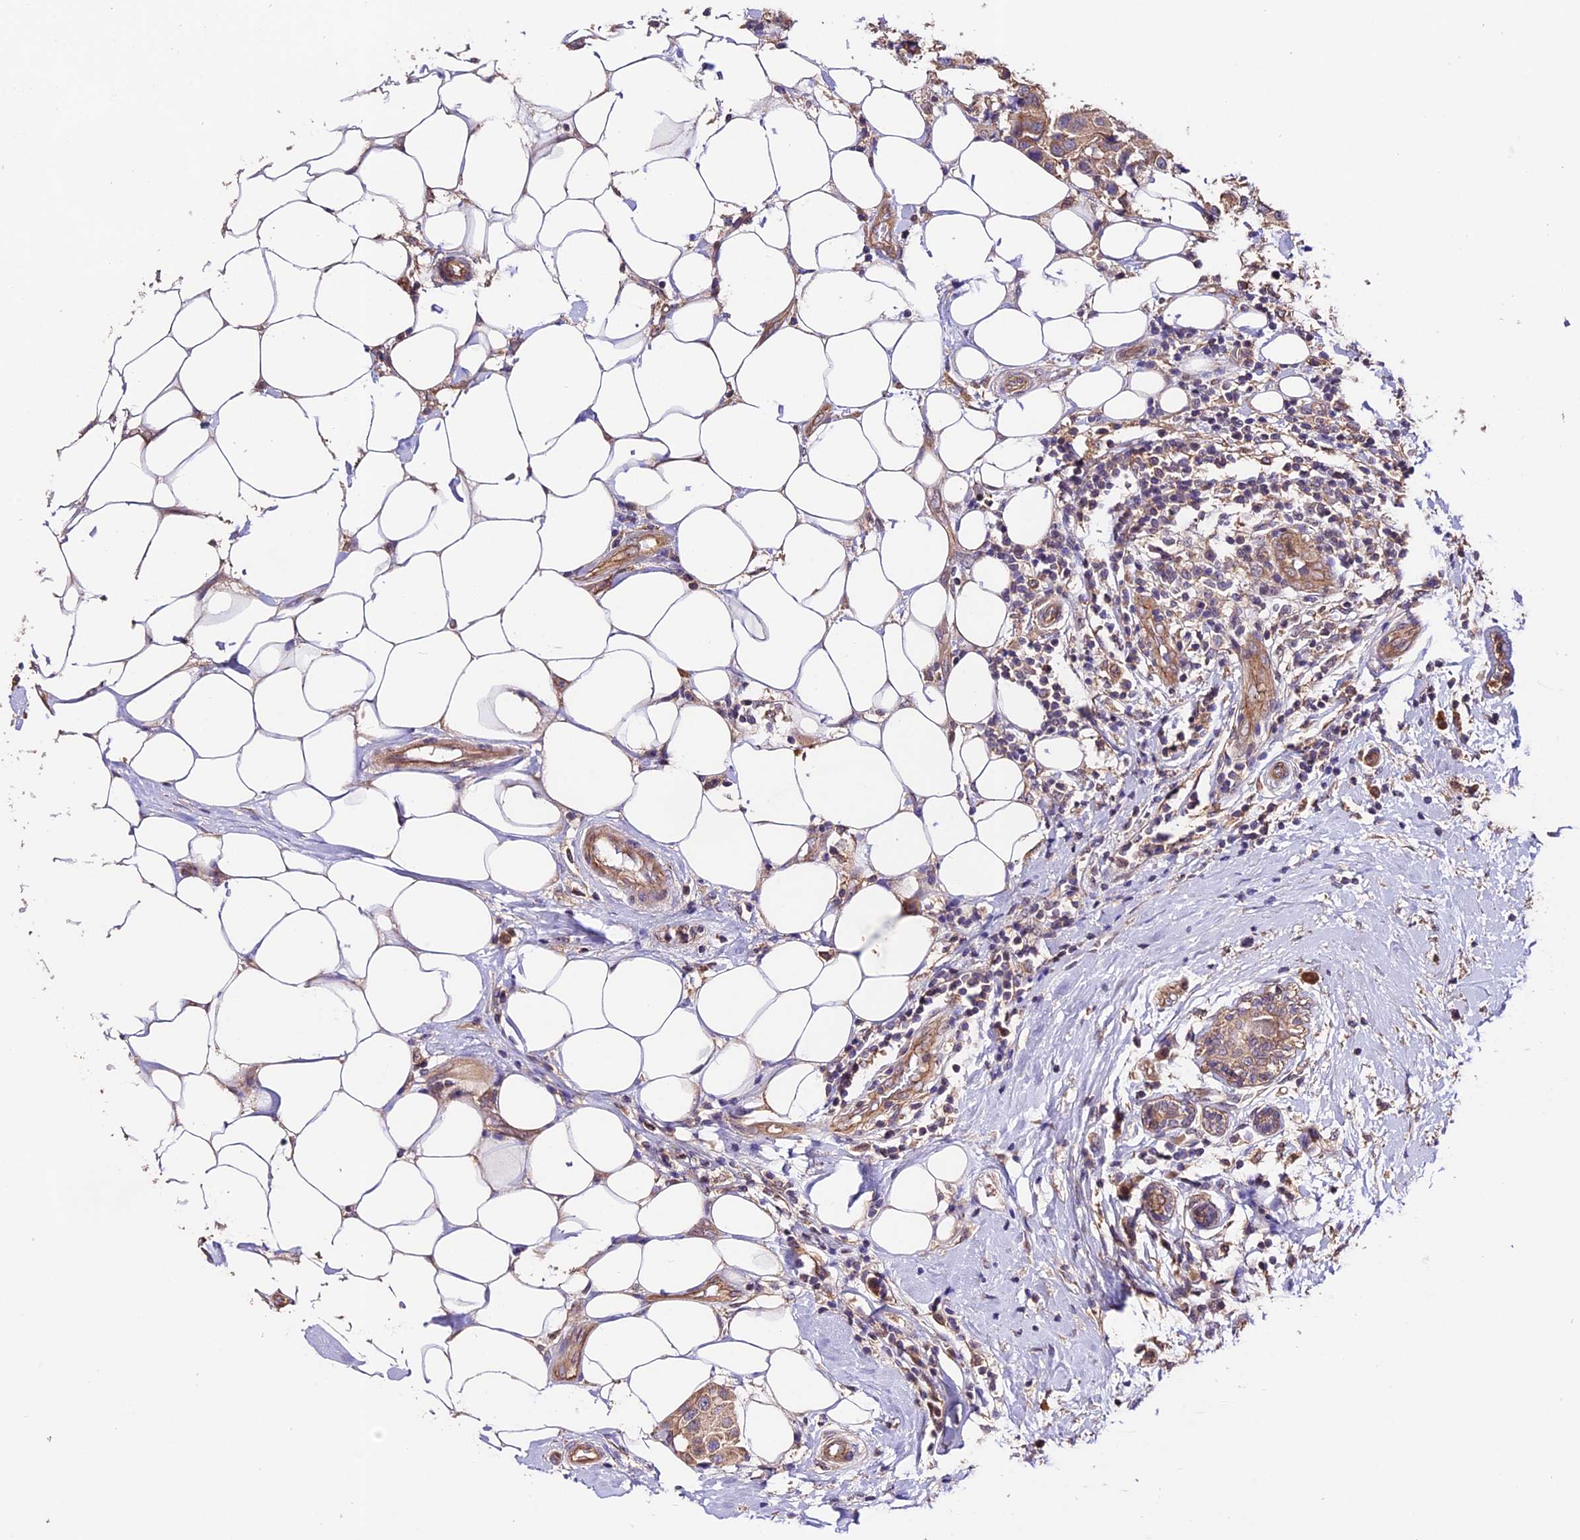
{"staining": {"intensity": "weak", "quantity": ">75%", "location": "cytoplasmic/membranous"}, "tissue": "breast cancer", "cell_type": "Tumor cells", "image_type": "cancer", "snomed": [{"axis": "morphology", "description": "Normal tissue, NOS"}, {"axis": "morphology", "description": "Duct carcinoma"}, {"axis": "topography", "description": "Breast"}], "caption": "DAB (3,3'-diaminobenzidine) immunohistochemical staining of breast cancer shows weak cytoplasmic/membranous protein staining in approximately >75% of tumor cells.", "gene": "CES3", "patient": {"sex": "female", "age": 39}}